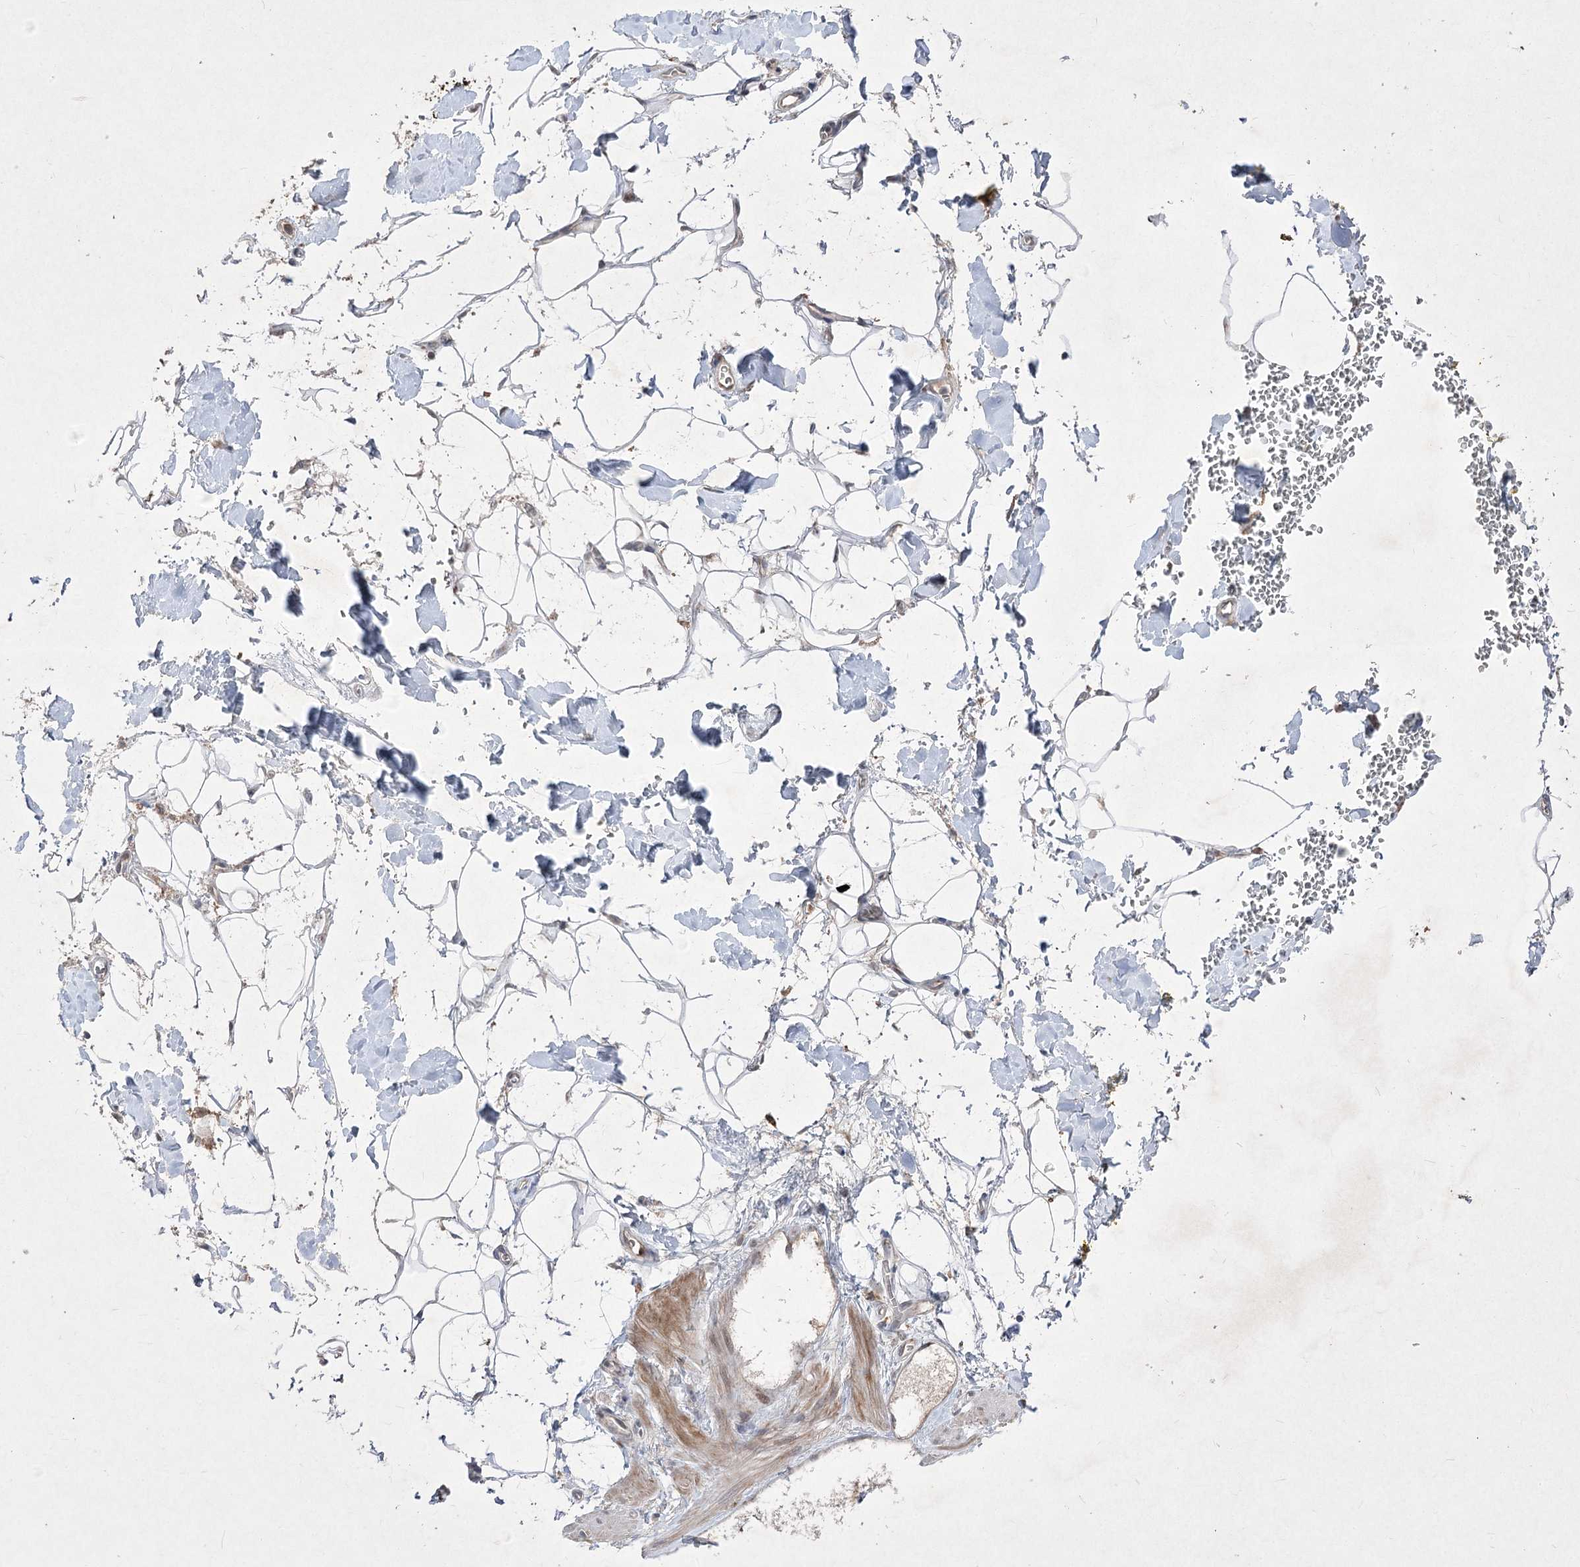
{"staining": {"intensity": "weak", "quantity": ">75%", "location": "cytoplasmic/membranous"}, "tissue": "adipose tissue", "cell_type": "Adipocytes", "image_type": "normal", "snomed": [{"axis": "morphology", "description": "Normal tissue, NOS"}, {"axis": "morphology", "description": "Adenocarcinoma, NOS"}, {"axis": "topography", "description": "Pancreas"}, {"axis": "topography", "description": "Peripheral nerve tissue"}], "caption": "Adipocytes demonstrate low levels of weak cytoplasmic/membranous positivity in approximately >75% of cells in unremarkable adipose tissue.", "gene": "HELT", "patient": {"sex": "male", "age": 59}}